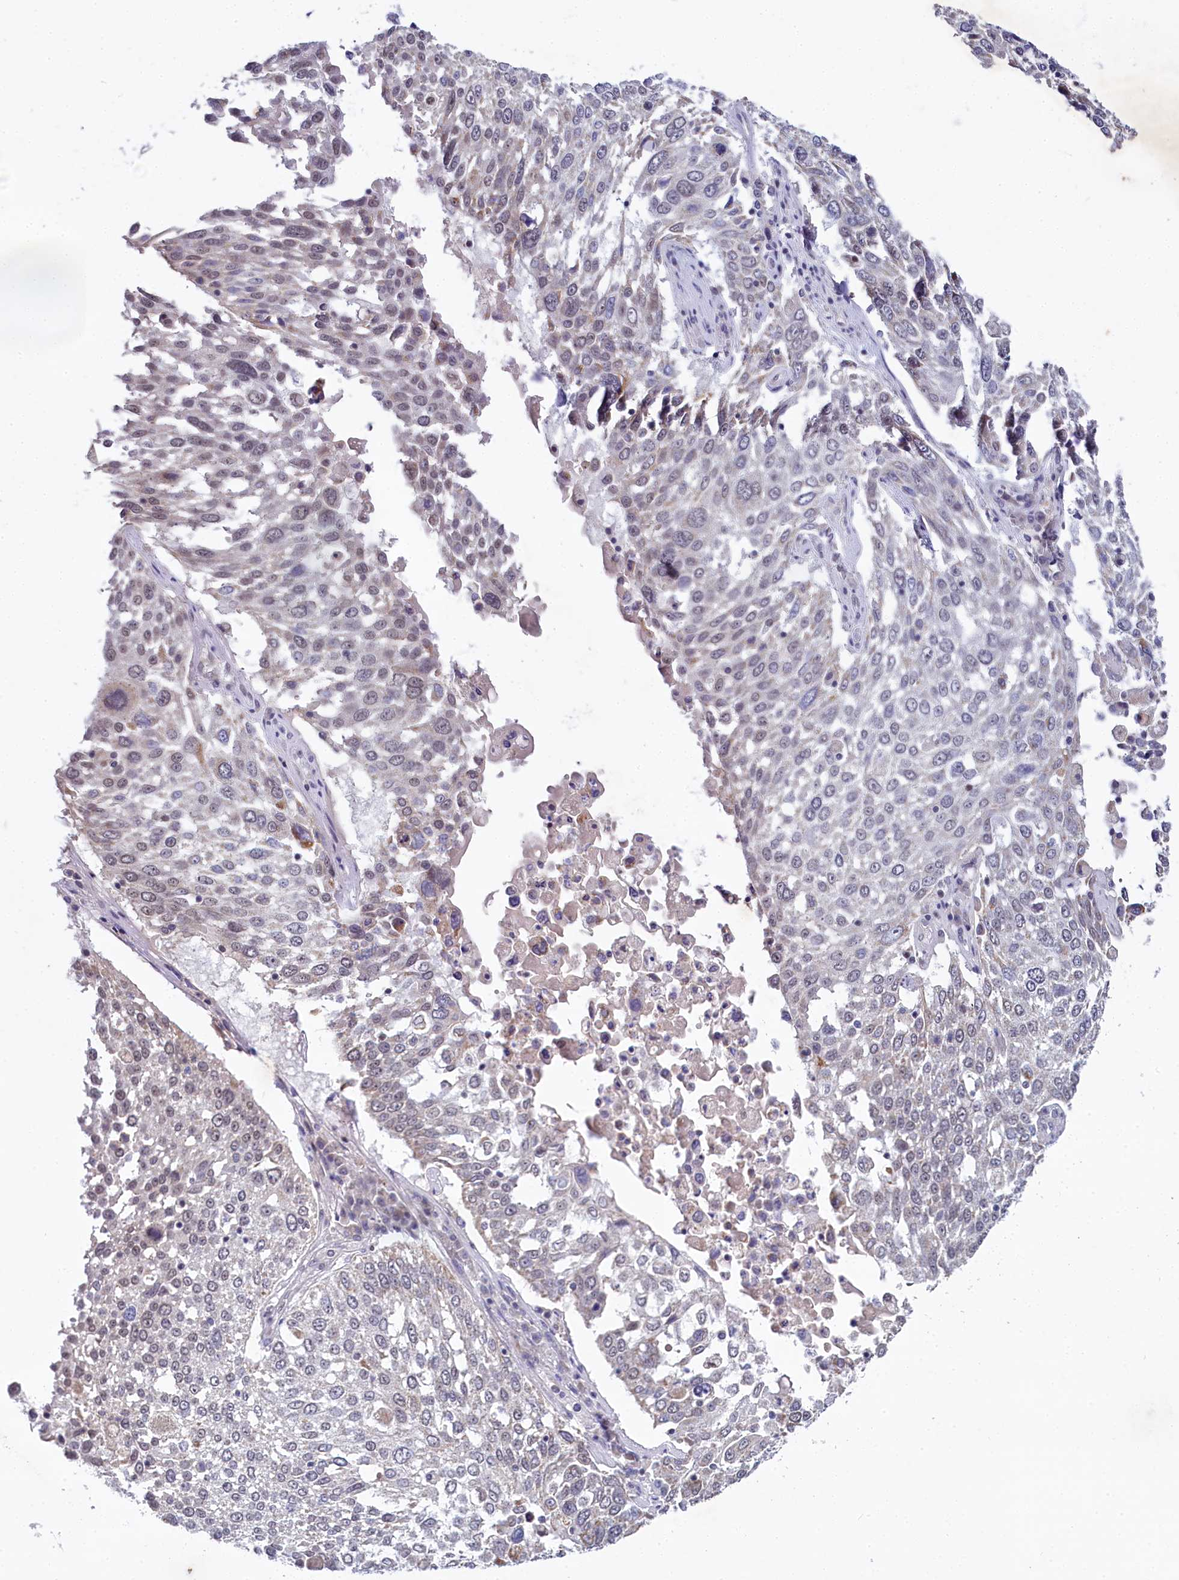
{"staining": {"intensity": "weak", "quantity": "<25%", "location": "cytoplasmic/membranous"}, "tissue": "lung cancer", "cell_type": "Tumor cells", "image_type": "cancer", "snomed": [{"axis": "morphology", "description": "Squamous cell carcinoma, NOS"}, {"axis": "topography", "description": "Lung"}], "caption": "Human lung squamous cell carcinoma stained for a protein using immunohistochemistry (IHC) shows no staining in tumor cells.", "gene": "PPHLN1", "patient": {"sex": "male", "age": 65}}